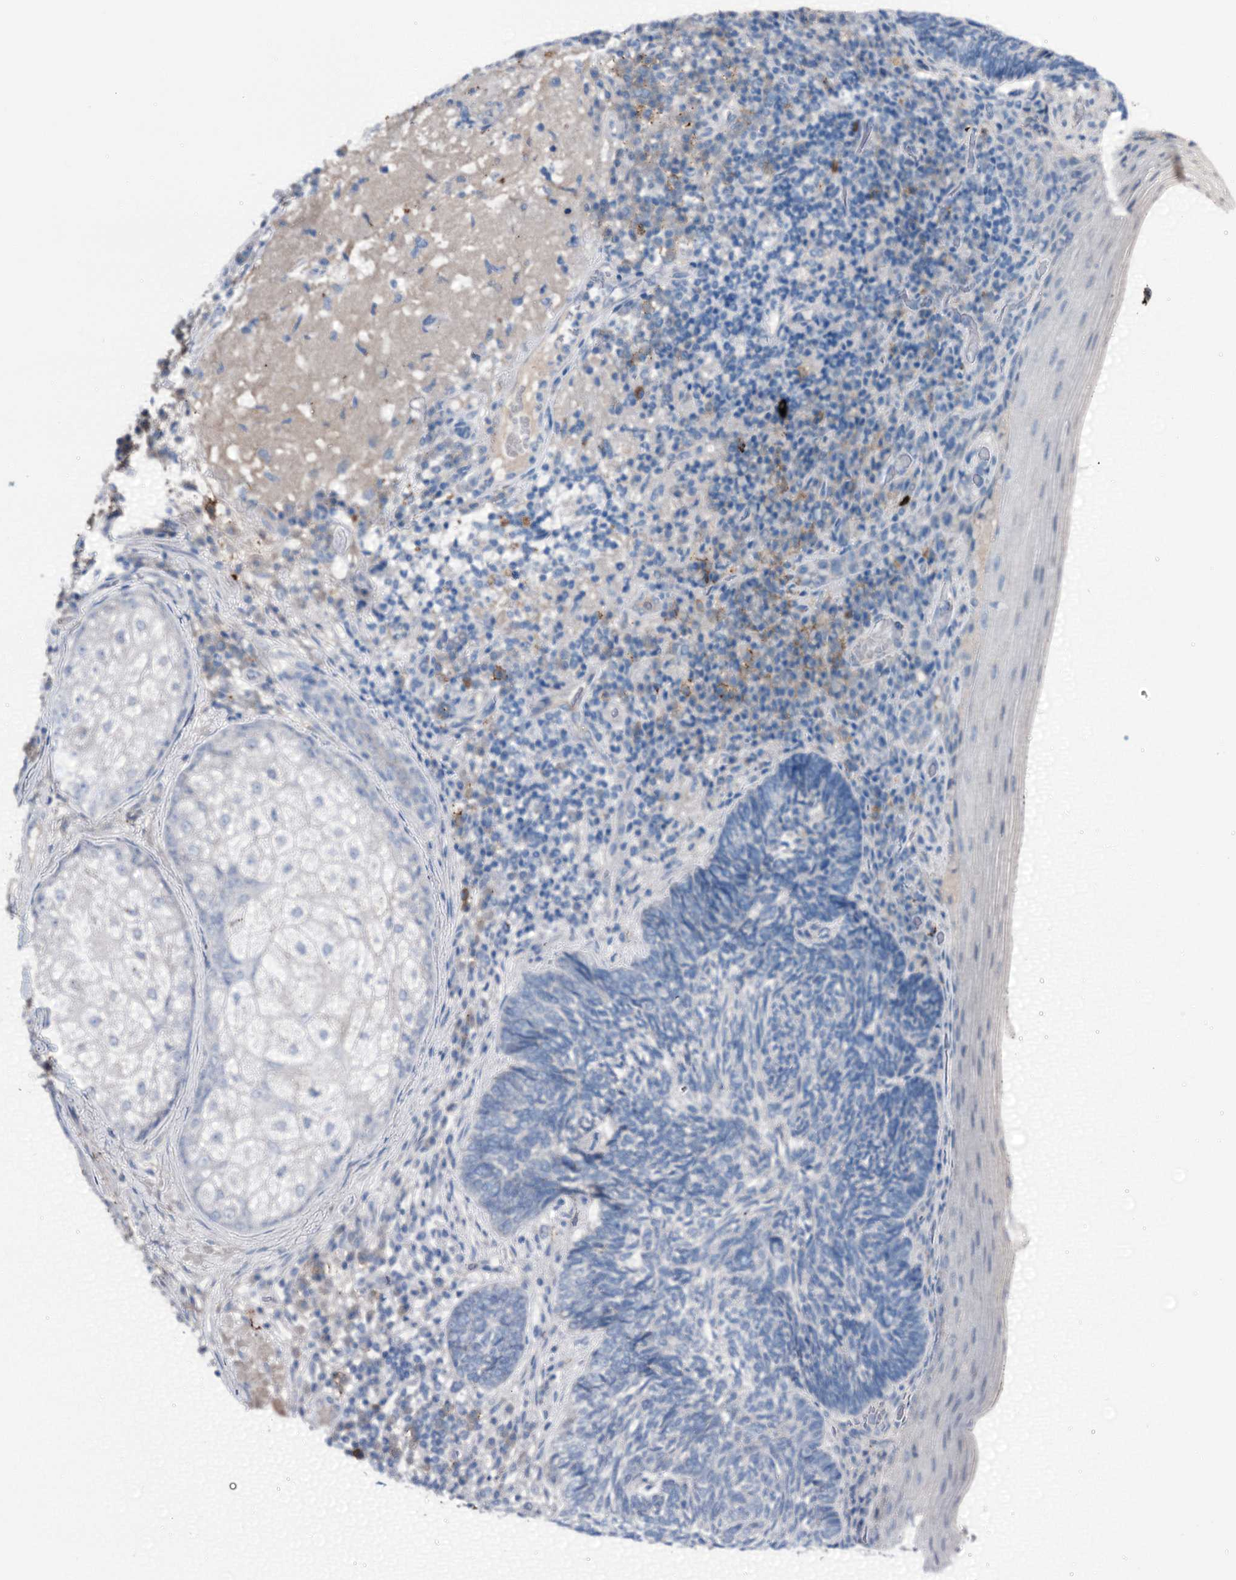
{"staining": {"intensity": "negative", "quantity": "none", "location": "none"}, "tissue": "skin cancer", "cell_type": "Tumor cells", "image_type": "cancer", "snomed": [{"axis": "morphology", "description": "Basal cell carcinoma"}, {"axis": "topography", "description": "Skin"}], "caption": "Image shows no protein expression in tumor cells of skin basal cell carcinoma tissue. The staining is performed using DAB brown chromogen with nuclei counter-stained in using hematoxylin.", "gene": "C1QTNF4", "patient": {"sex": "male", "age": 88}}